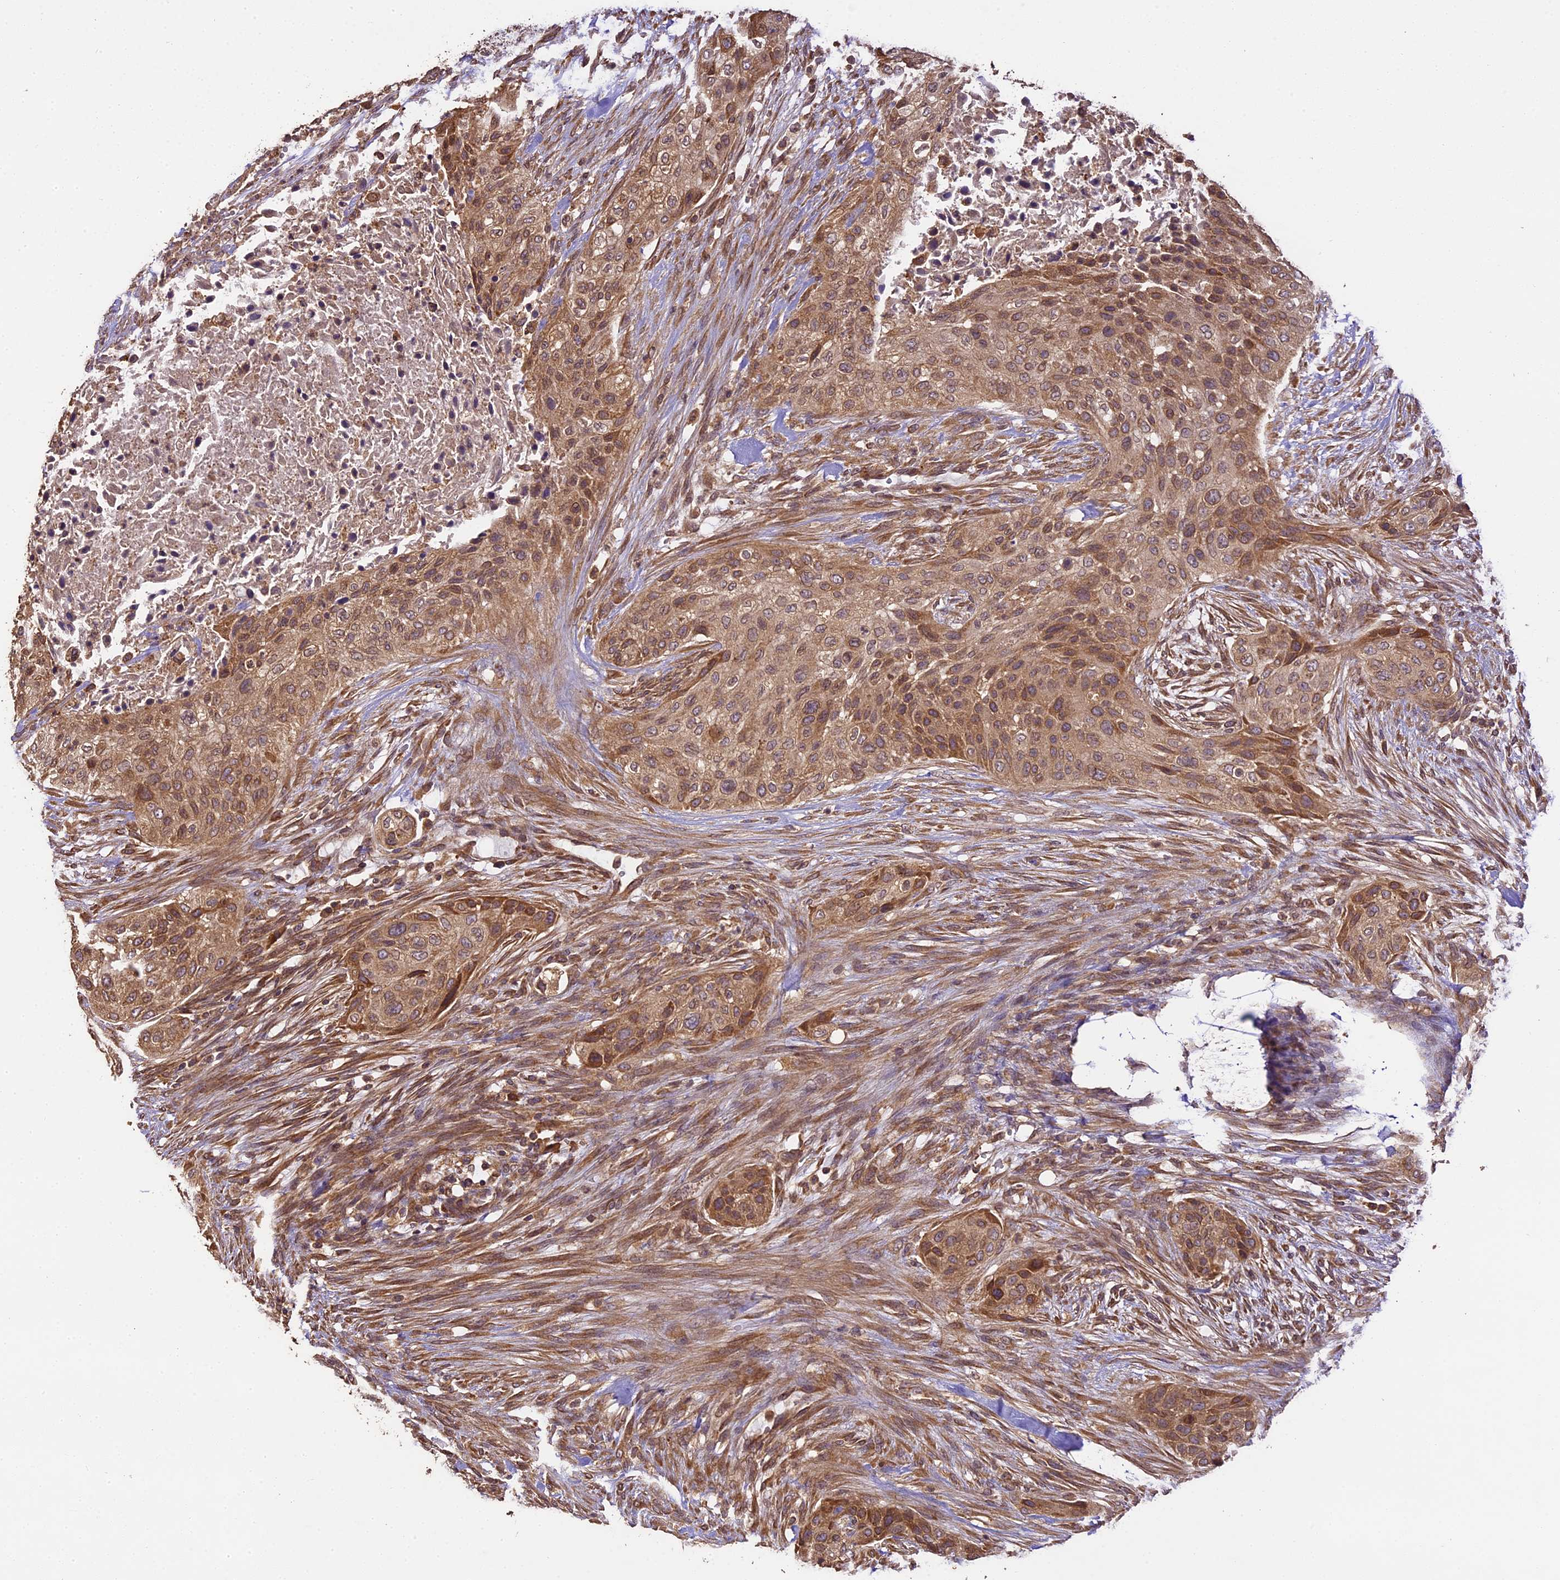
{"staining": {"intensity": "moderate", "quantity": ">75%", "location": "cytoplasmic/membranous"}, "tissue": "urothelial cancer", "cell_type": "Tumor cells", "image_type": "cancer", "snomed": [{"axis": "morphology", "description": "Urothelial carcinoma, High grade"}, {"axis": "topography", "description": "Urinary bladder"}], "caption": "Immunohistochemical staining of human urothelial carcinoma (high-grade) displays medium levels of moderate cytoplasmic/membranous positivity in approximately >75% of tumor cells.", "gene": "BRAP", "patient": {"sex": "male", "age": 35}}